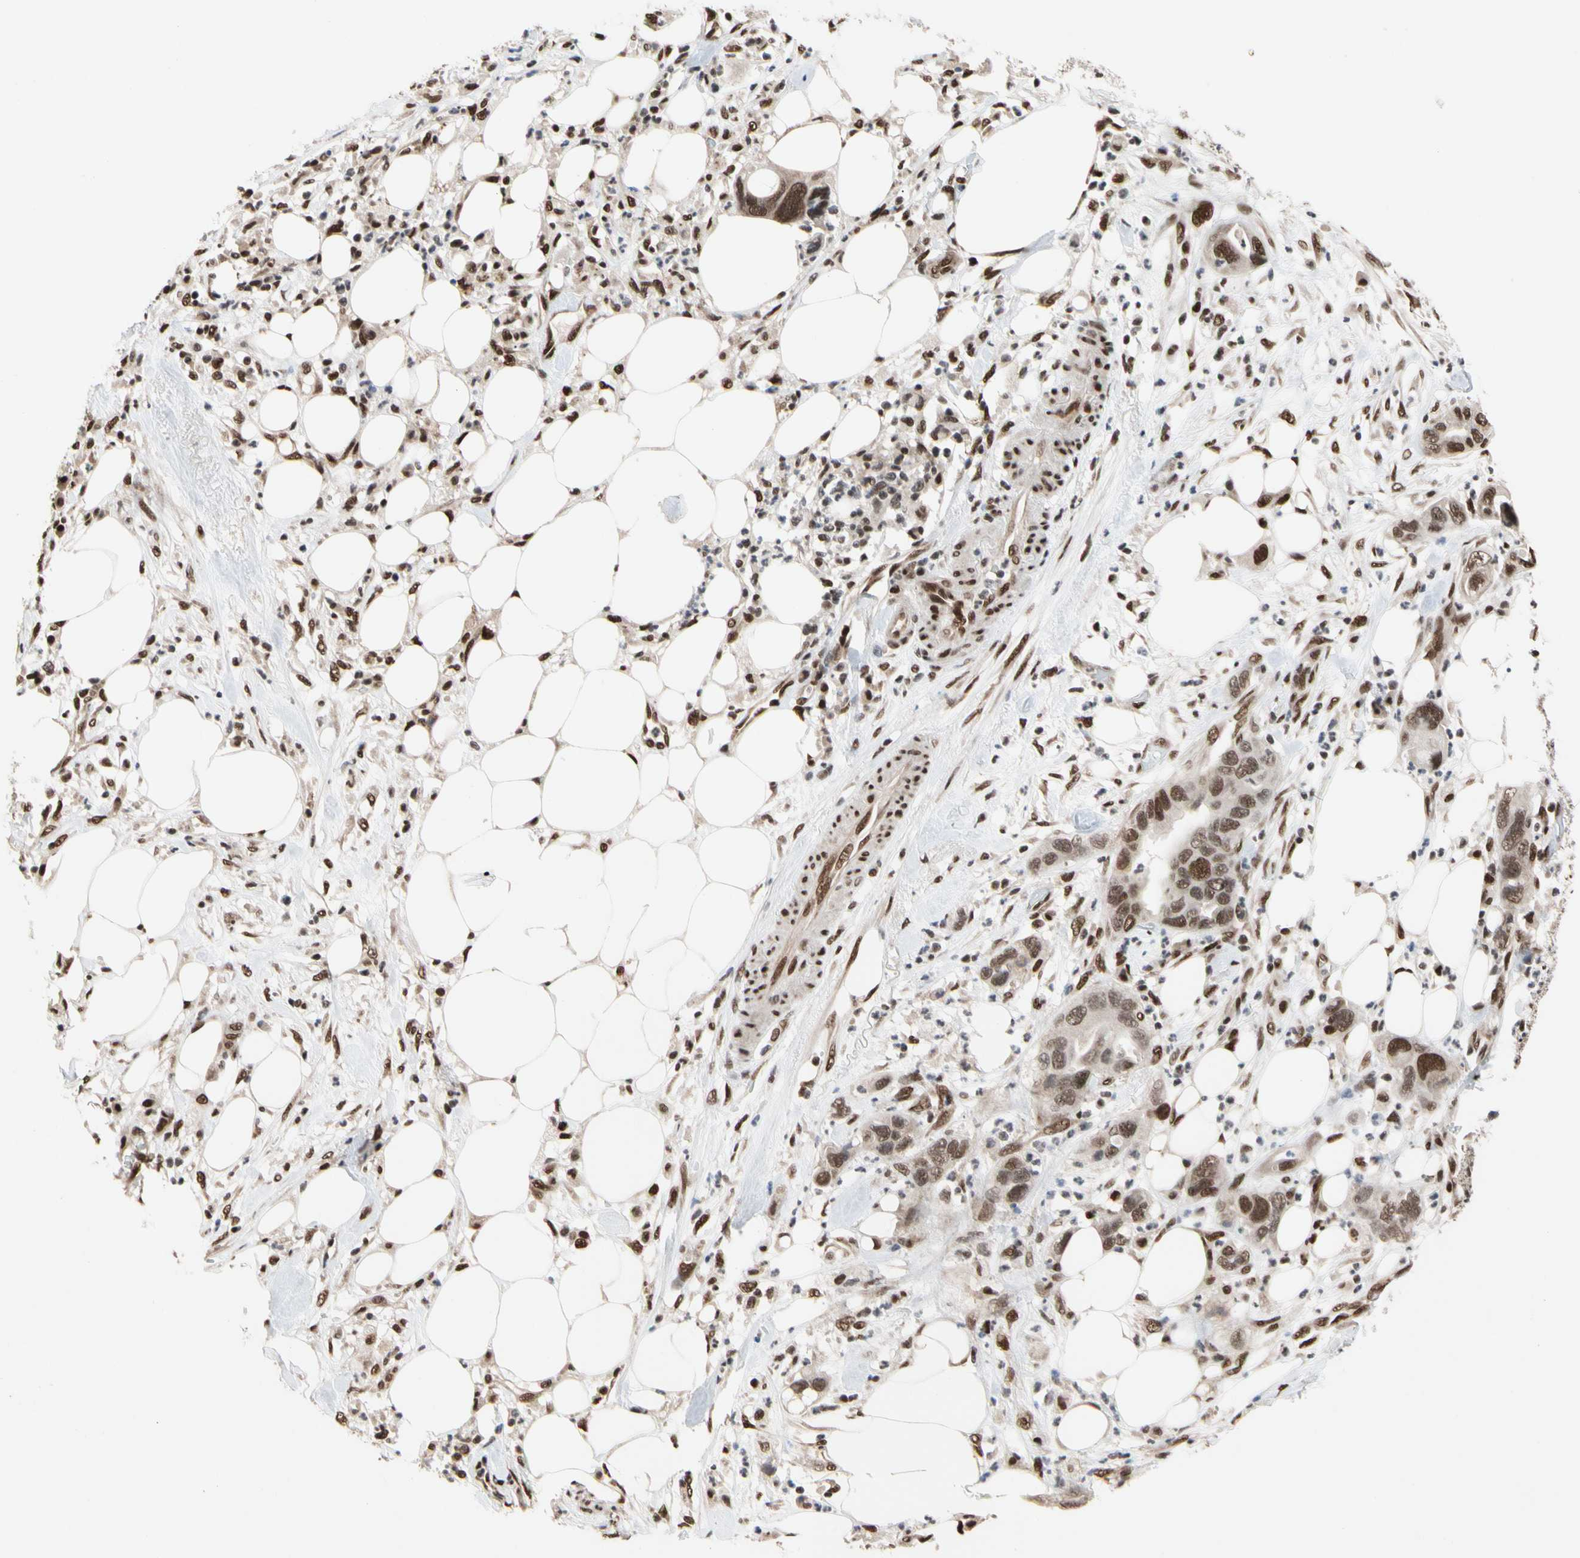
{"staining": {"intensity": "moderate", "quantity": "25%-75%", "location": "nuclear"}, "tissue": "pancreatic cancer", "cell_type": "Tumor cells", "image_type": "cancer", "snomed": [{"axis": "morphology", "description": "Adenocarcinoma, NOS"}, {"axis": "topography", "description": "Pancreas"}], "caption": "Adenocarcinoma (pancreatic) tissue reveals moderate nuclear staining in about 25%-75% of tumor cells, visualized by immunohistochemistry.", "gene": "FAM98B", "patient": {"sex": "female", "age": 71}}